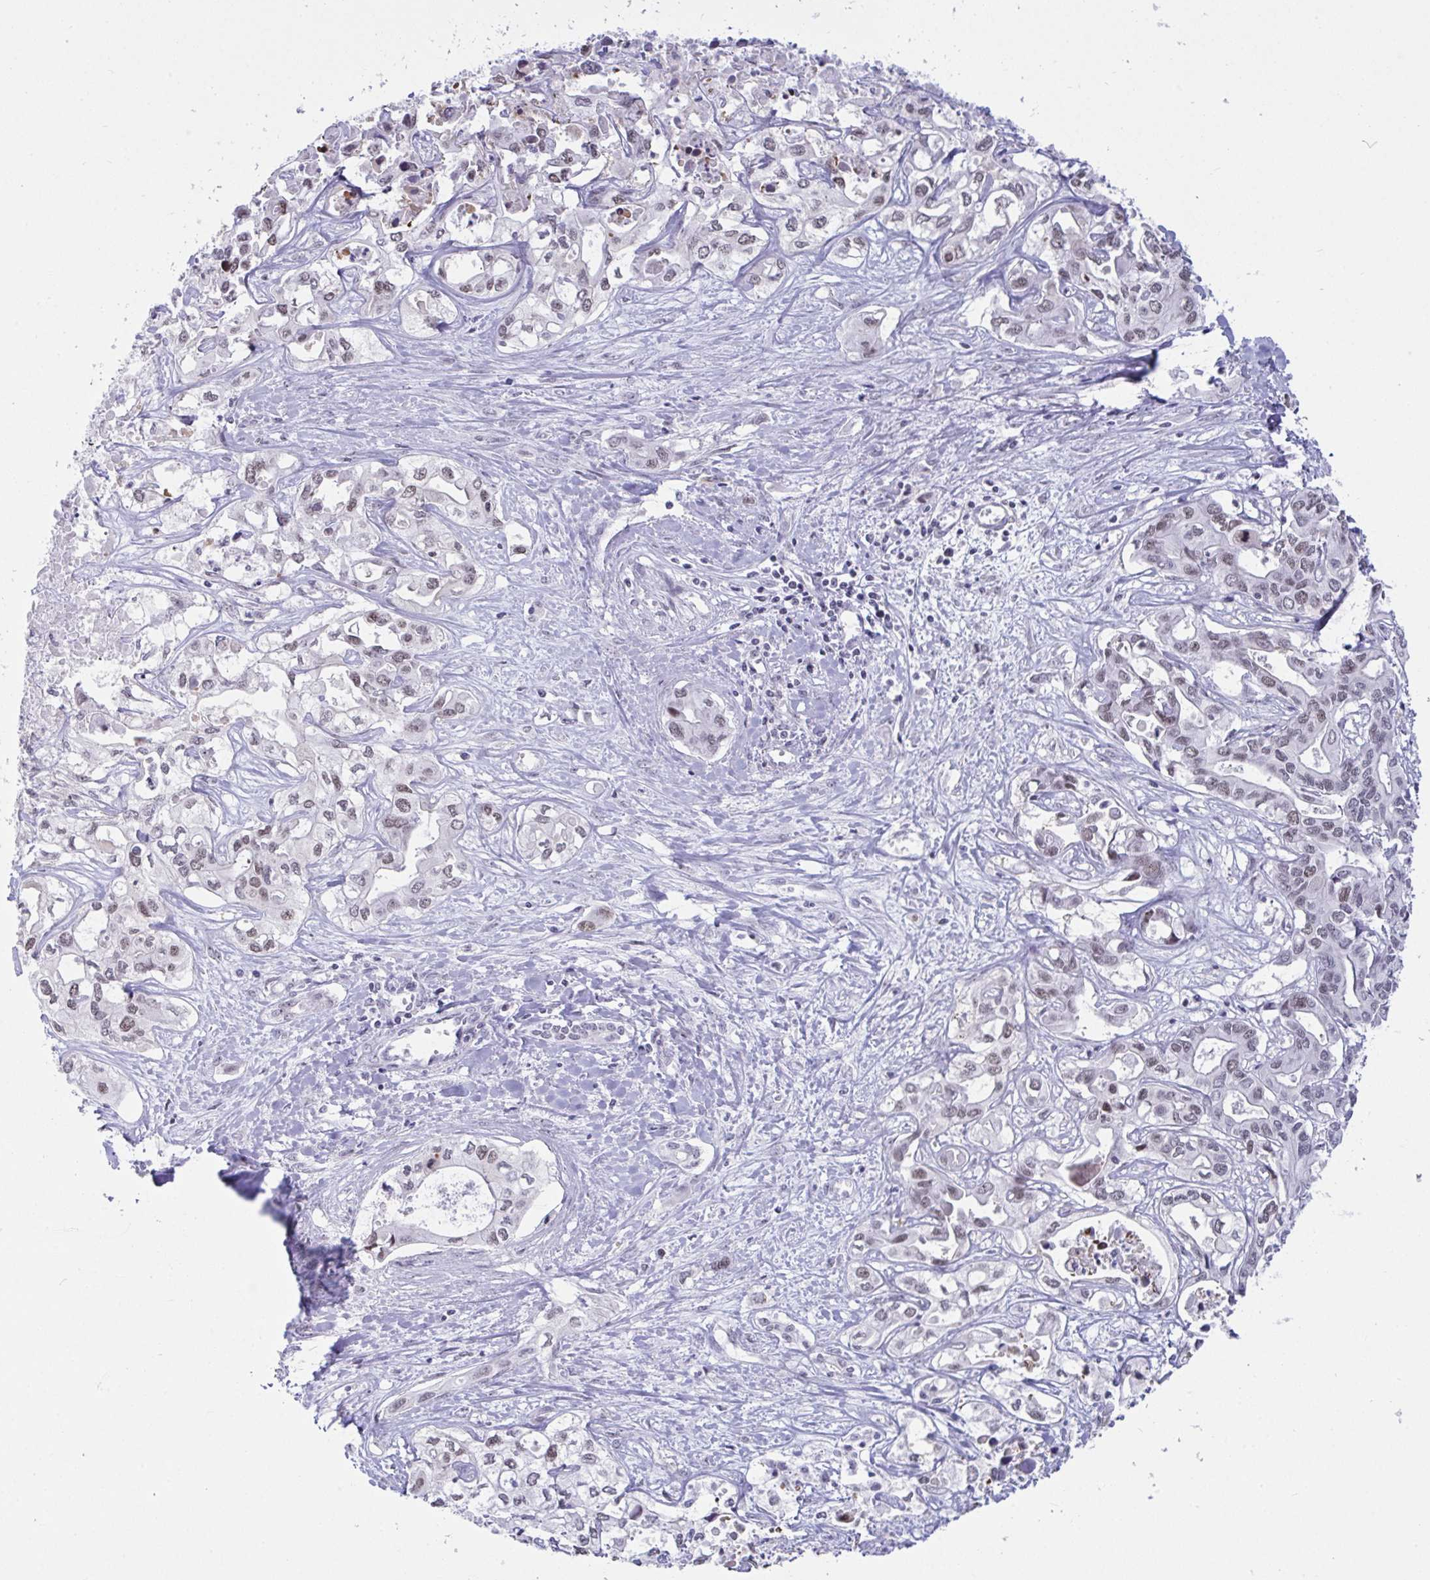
{"staining": {"intensity": "weak", "quantity": "<25%", "location": "nuclear"}, "tissue": "liver cancer", "cell_type": "Tumor cells", "image_type": "cancer", "snomed": [{"axis": "morphology", "description": "Cholangiocarcinoma"}, {"axis": "topography", "description": "Liver"}], "caption": "IHC of human liver cancer (cholangiocarcinoma) exhibits no staining in tumor cells.", "gene": "SUPT16H", "patient": {"sex": "female", "age": 64}}